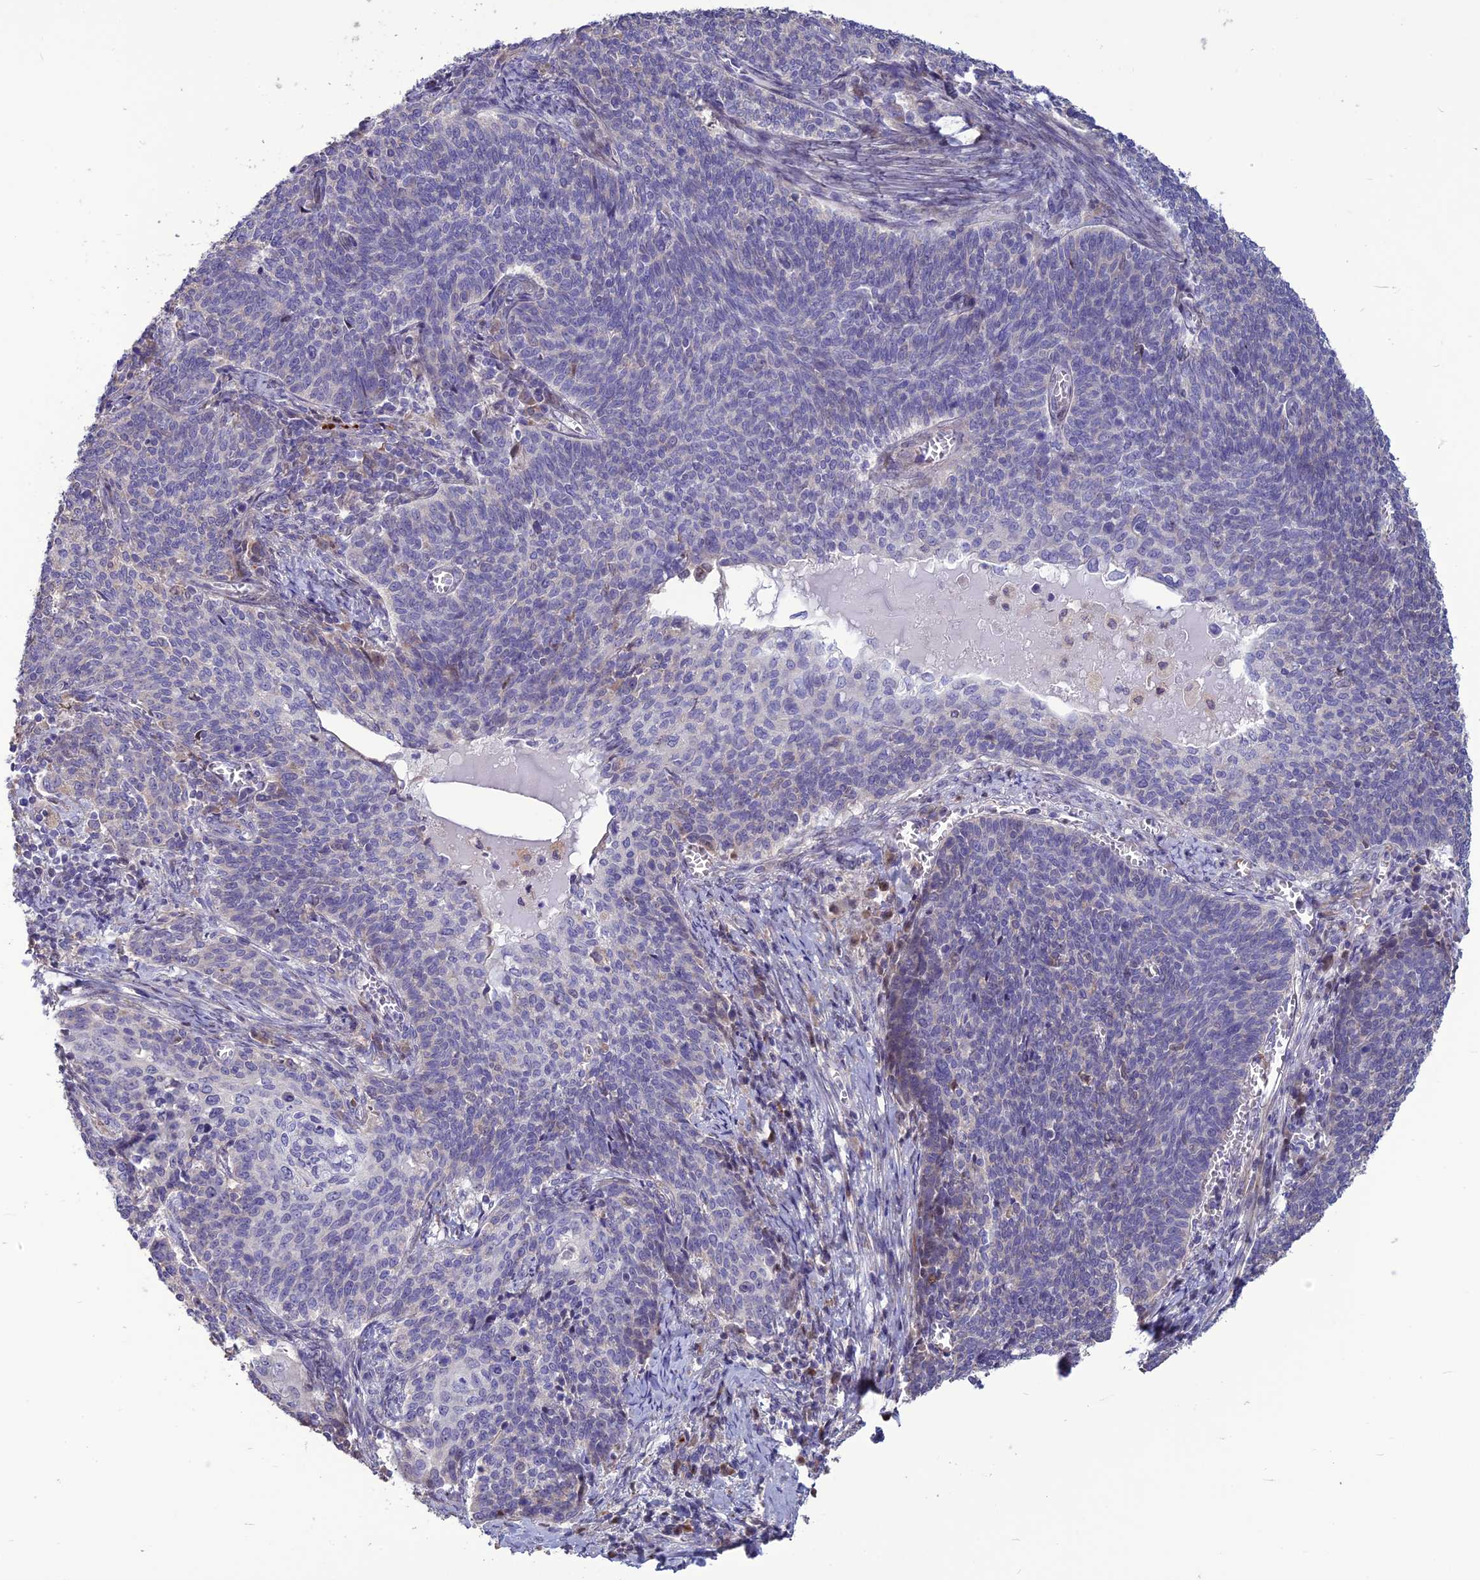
{"staining": {"intensity": "negative", "quantity": "none", "location": "none"}, "tissue": "cervical cancer", "cell_type": "Tumor cells", "image_type": "cancer", "snomed": [{"axis": "morphology", "description": "Squamous cell carcinoma, NOS"}, {"axis": "topography", "description": "Cervix"}], "caption": "Immunohistochemical staining of cervical squamous cell carcinoma shows no significant positivity in tumor cells. The staining is performed using DAB (3,3'-diaminobenzidine) brown chromogen with nuclei counter-stained in using hematoxylin.", "gene": "SPG21", "patient": {"sex": "female", "age": 39}}